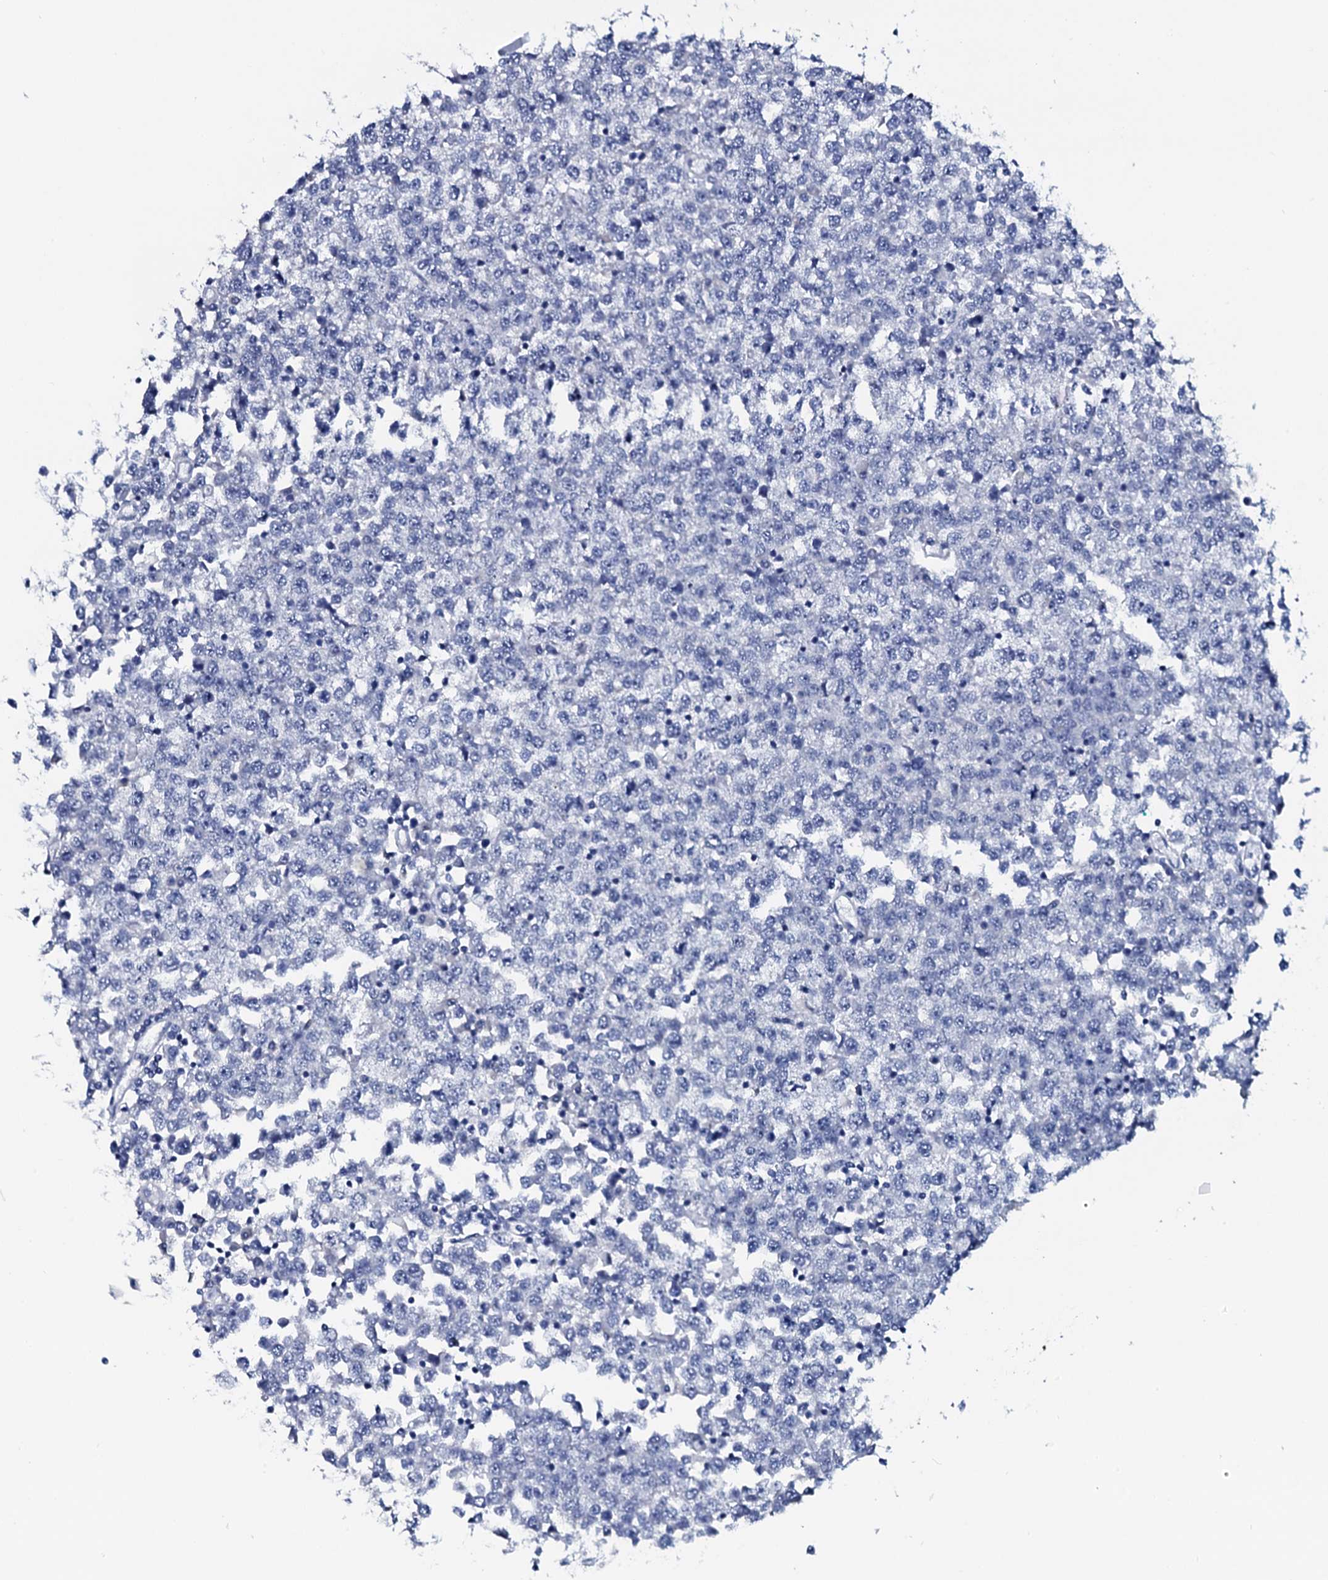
{"staining": {"intensity": "negative", "quantity": "none", "location": "none"}, "tissue": "testis cancer", "cell_type": "Tumor cells", "image_type": "cancer", "snomed": [{"axis": "morphology", "description": "Seminoma, NOS"}, {"axis": "topography", "description": "Testis"}], "caption": "Testis cancer (seminoma) was stained to show a protein in brown. There is no significant staining in tumor cells.", "gene": "GYS2", "patient": {"sex": "male", "age": 65}}